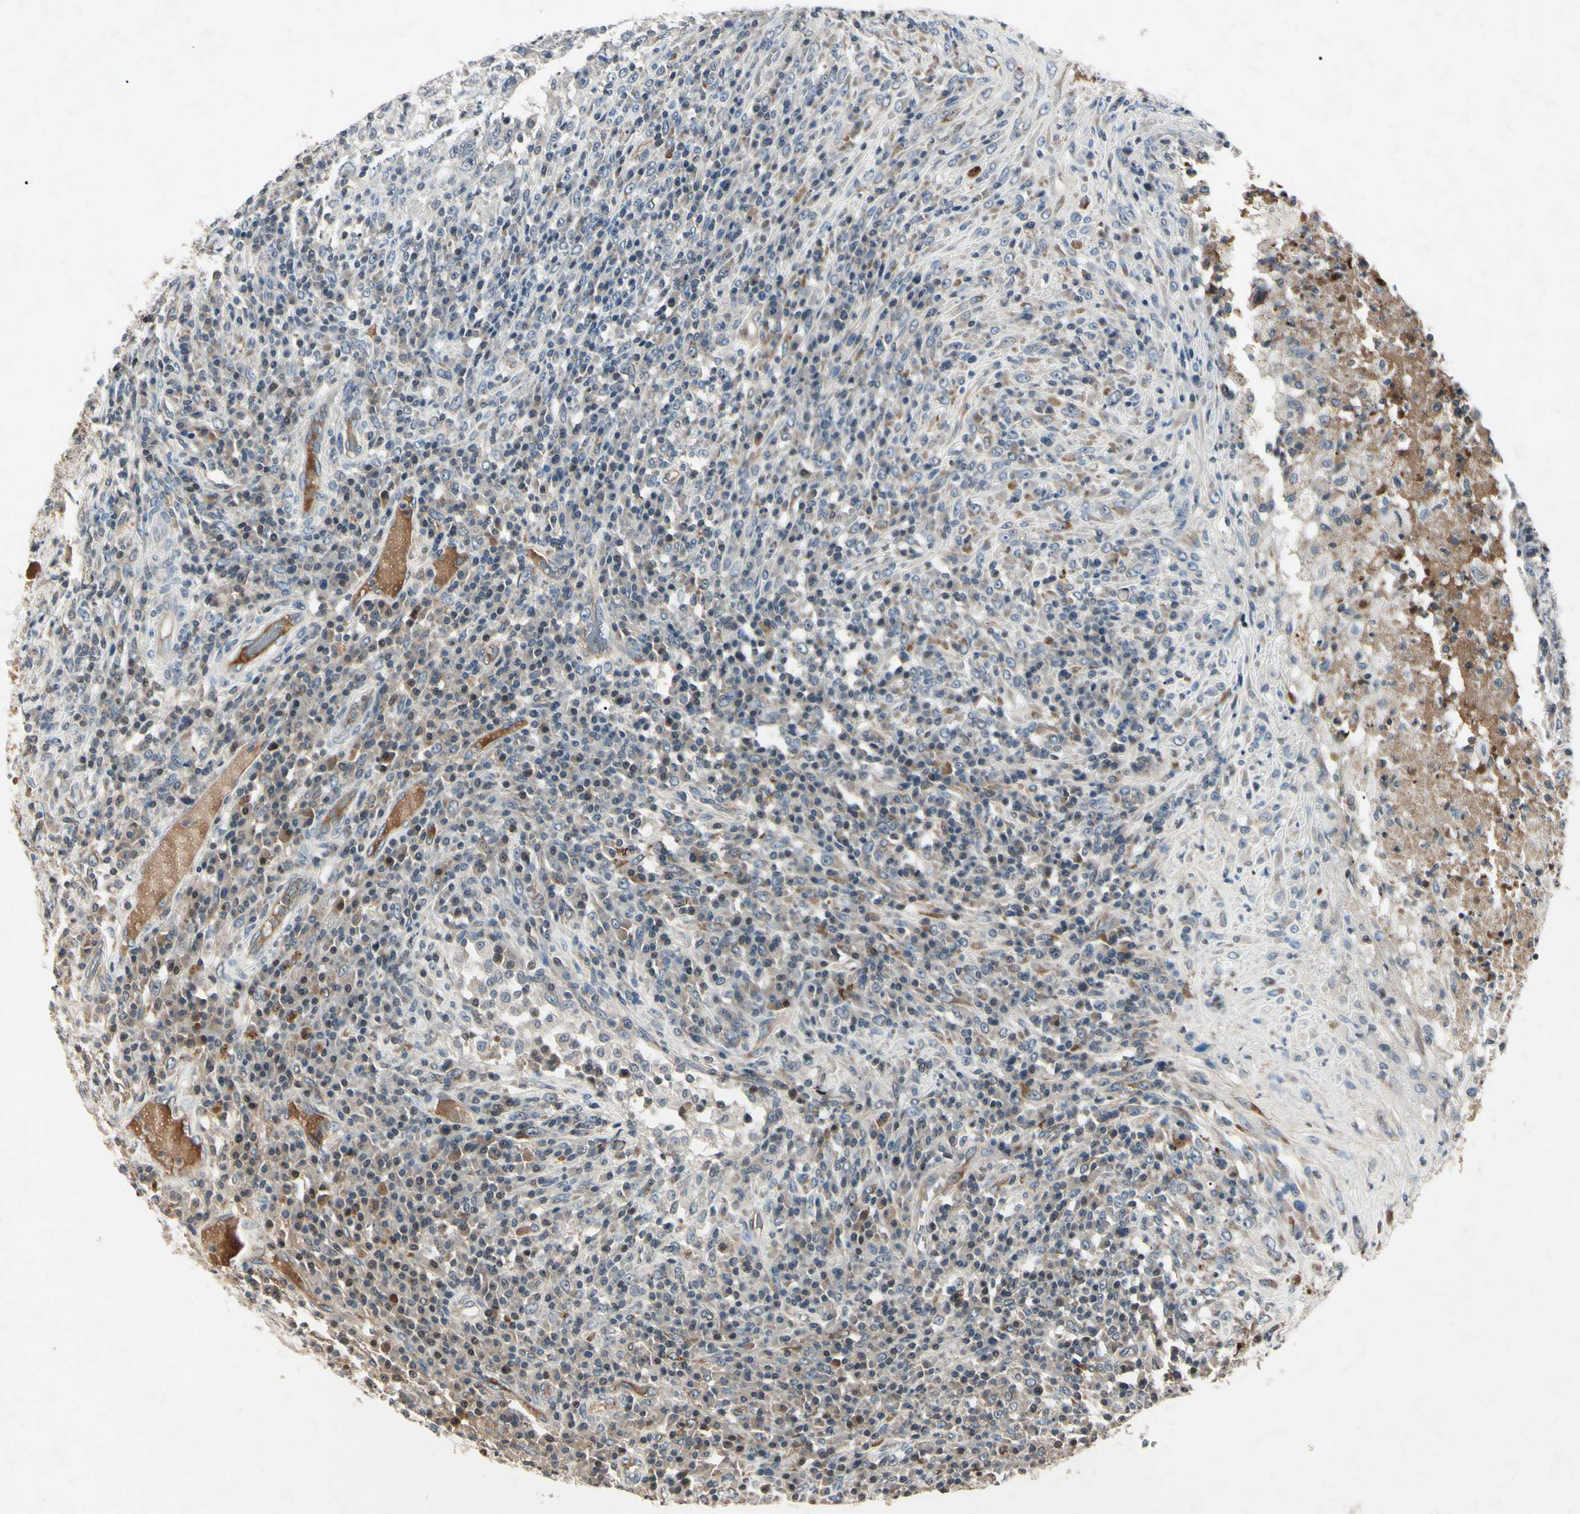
{"staining": {"intensity": "negative", "quantity": "none", "location": "none"}, "tissue": "testis cancer", "cell_type": "Tumor cells", "image_type": "cancer", "snomed": [{"axis": "morphology", "description": "Necrosis, NOS"}, {"axis": "morphology", "description": "Carcinoma, Embryonal, NOS"}, {"axis": "topography", "description": "Testis"}], "caption": "This is an IHC photomicrograph of testis embryonal carcinoma. There is no expression in tumor cells.", "gene": "AEBP1", "patient": {"sex": "male", "age": 19}}